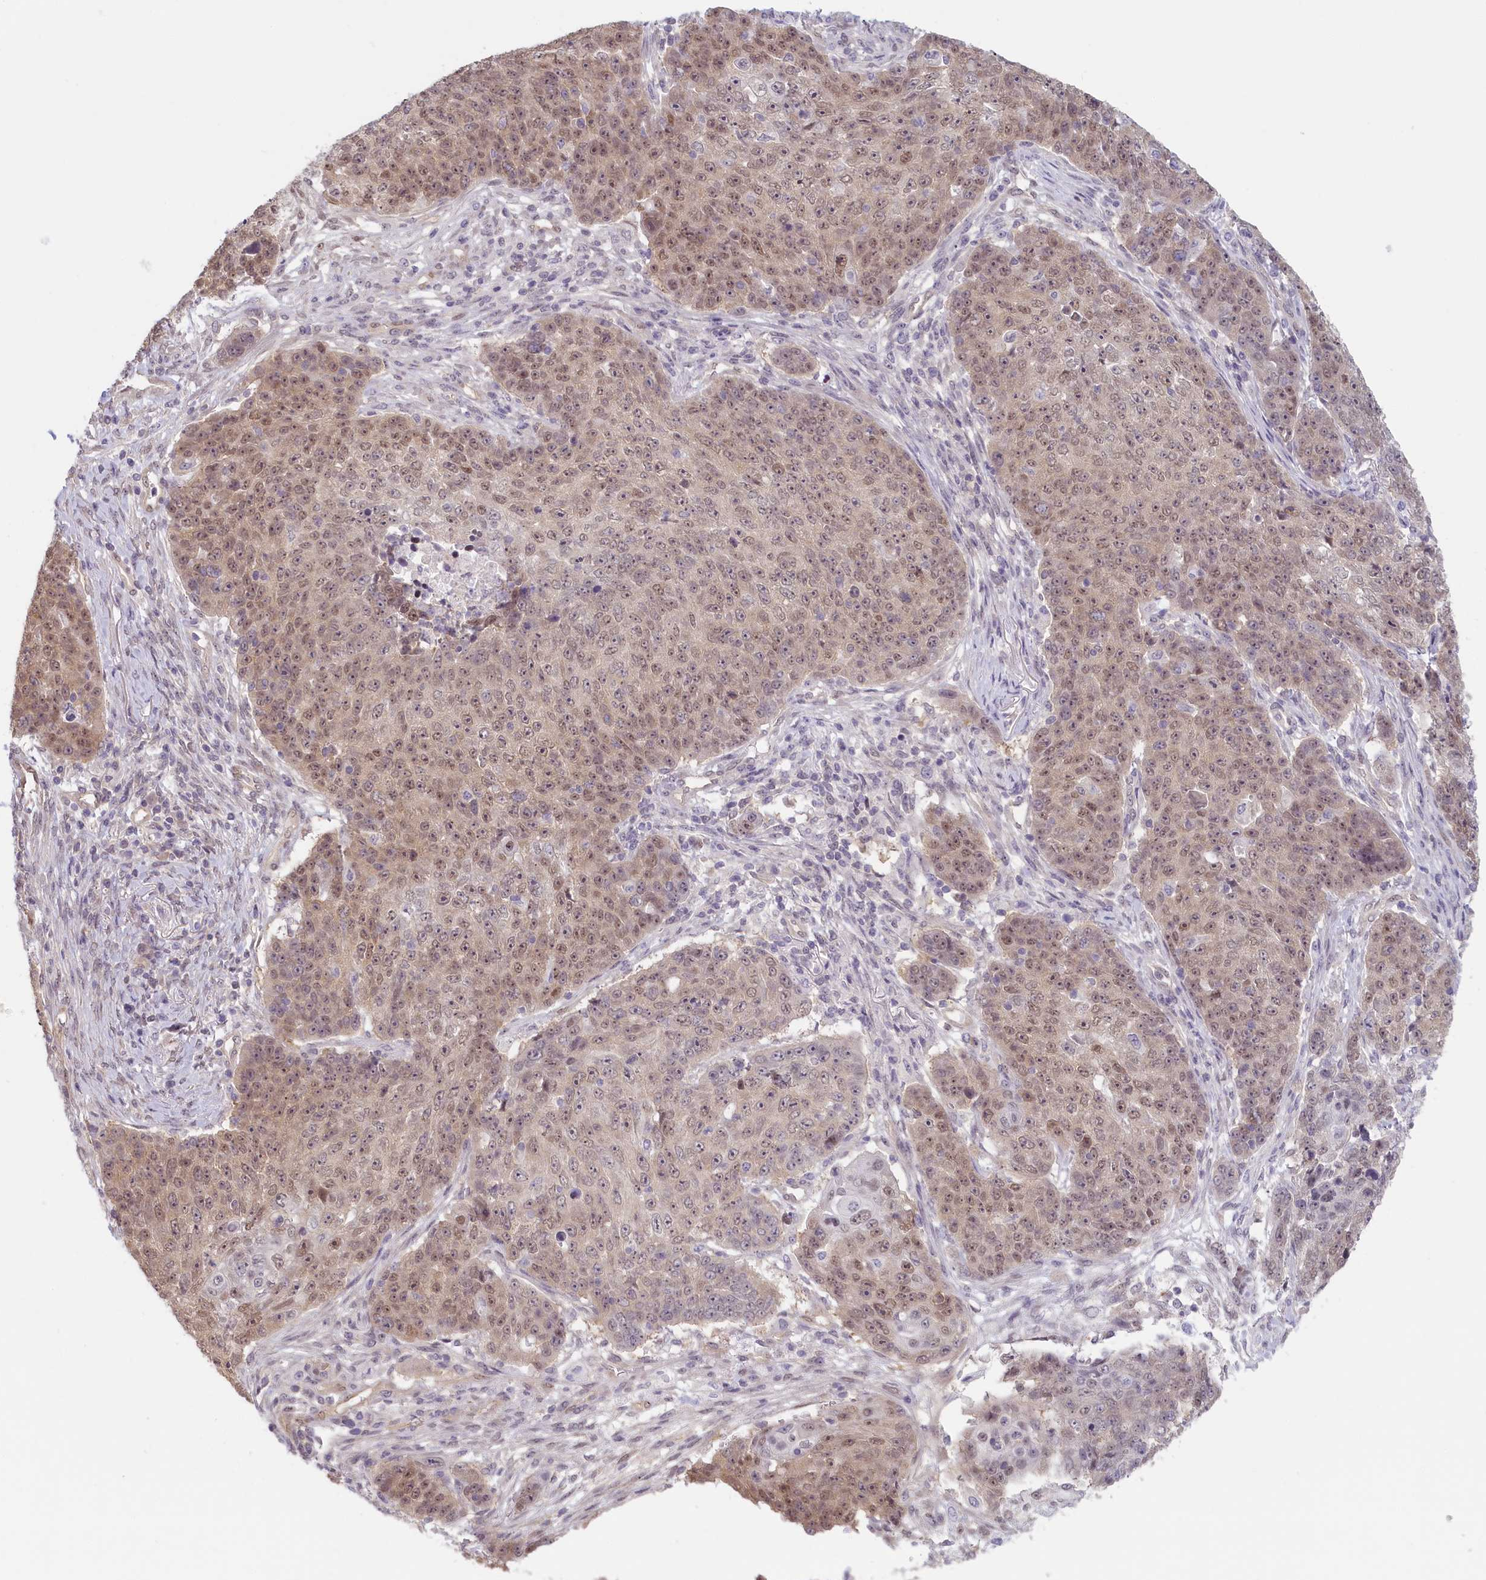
{"staining": {"intensity": "moderate", "quantity": ">75%", "location": "nuclear"}, "tissue": "lung cancer", "cell_type": "Tumor cells", "image_type": "cancer", "snomed": [{"axis": "morphology", "description": "Normal tissue, NOS"}, {"axis": "morphology", "description": "Squamous cell carcinoma, NOS"}, {"axis": "topography", "description": "Lymph node"}, {"axis": "topography", "description": "Lung"}], "caption": "Immunohistochemistry (IHC) image of human lung cancer (squamous cell carcinoma) stained for a protein (brown), which shows medium levels of moderate nuclear expression in about >75% of tumor cells.", "gene": "C19orf44", "patient": {"sex": "male", "age": 66}}